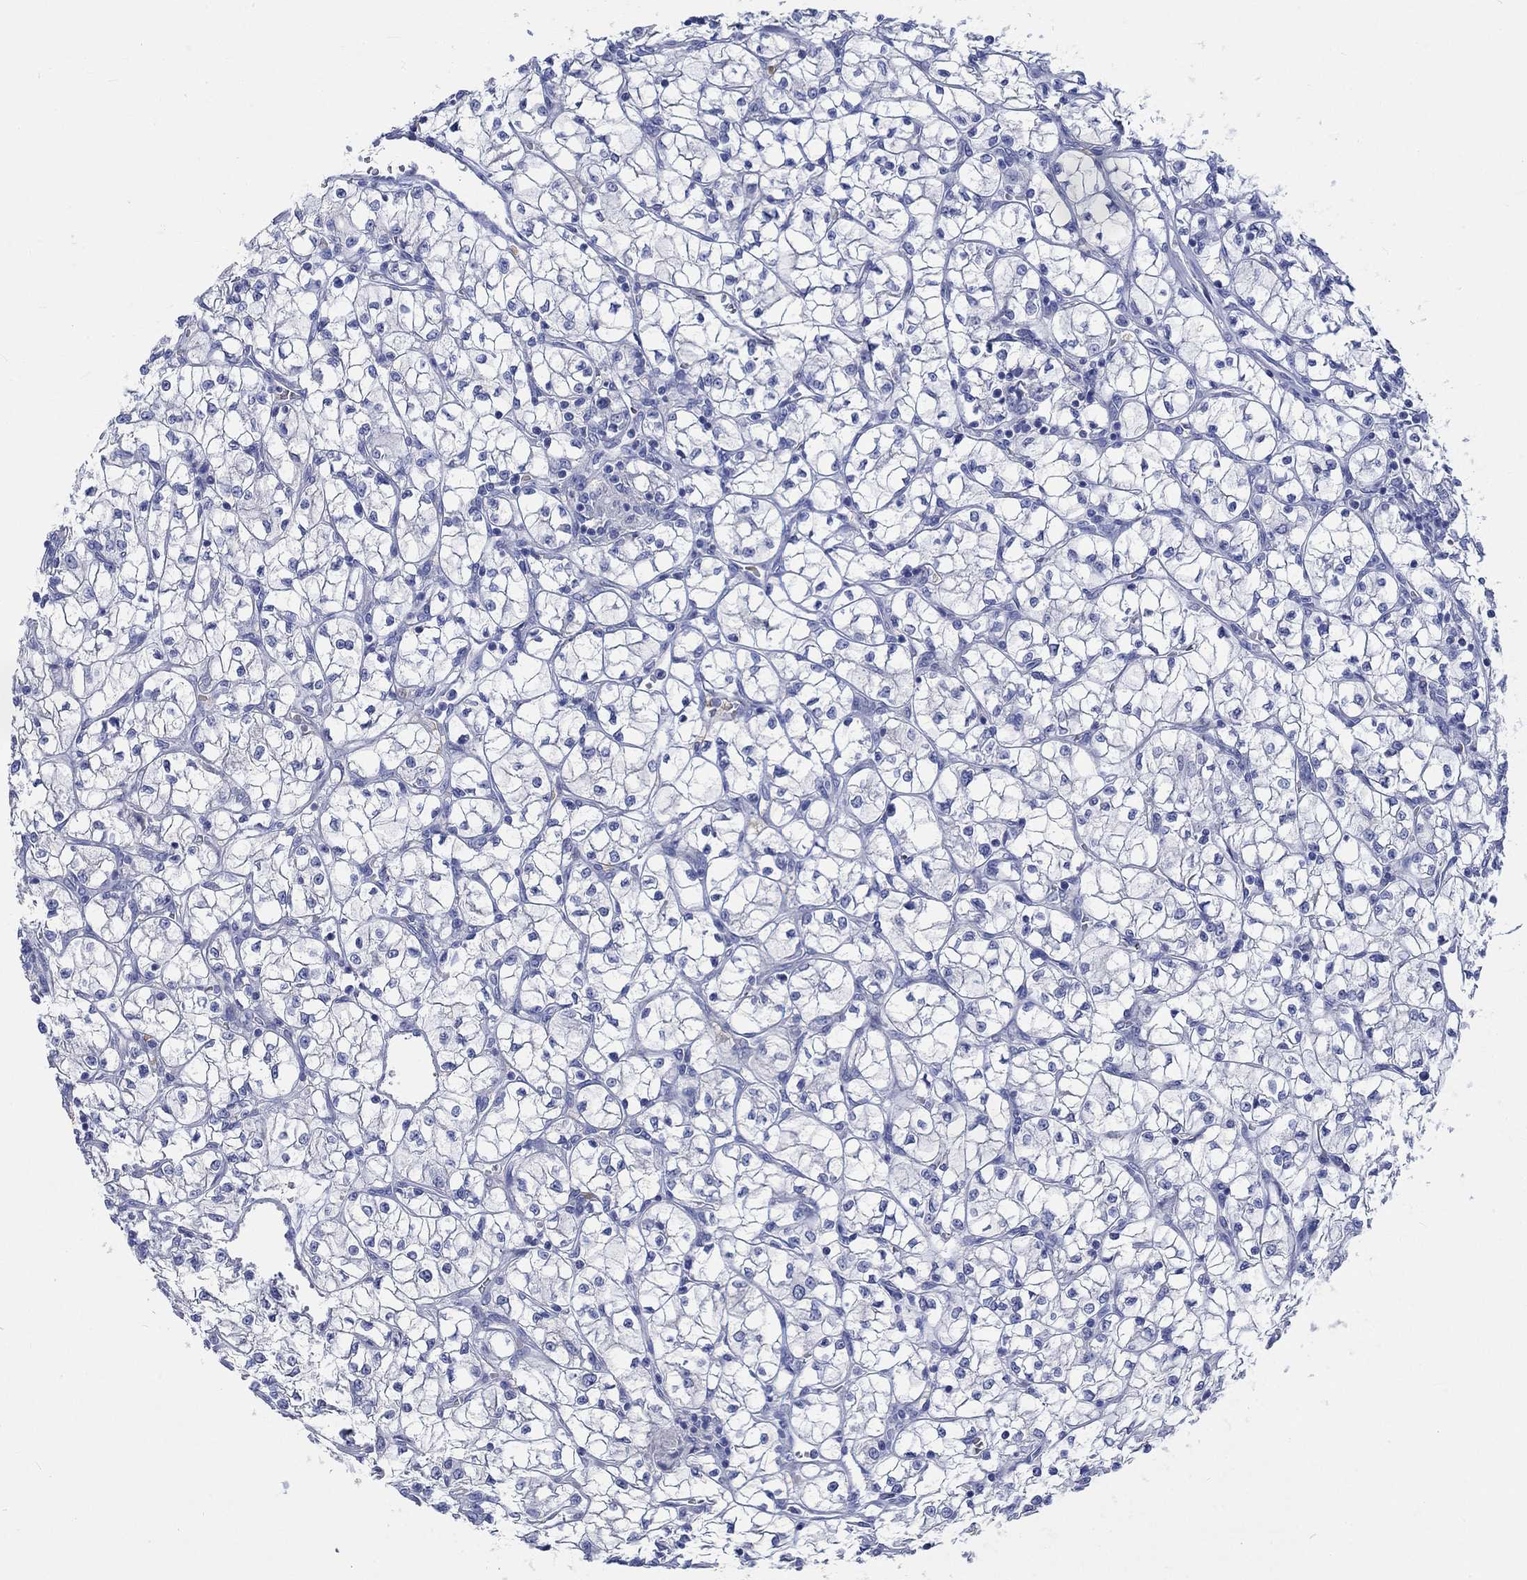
{"staining": {"intensity": "negative", "quantity": "none", "location": "none"}, "tissue": "renal cancer", "cell_type": "Tumor cells", "image_type": "cancer", "snomed": [{"axis": "morphology", "description": "Adenocarcinoma, NOS"}, {"axis": "topography", "description": "Kidney"}], "caption": "High power microscopy image of an IHC histopathology image of adenocarcinoma (renal), revealing no significant positivity in tumor cells.", "gene": "KCNA1", "patient": {"sex": "female", "age": 64}}